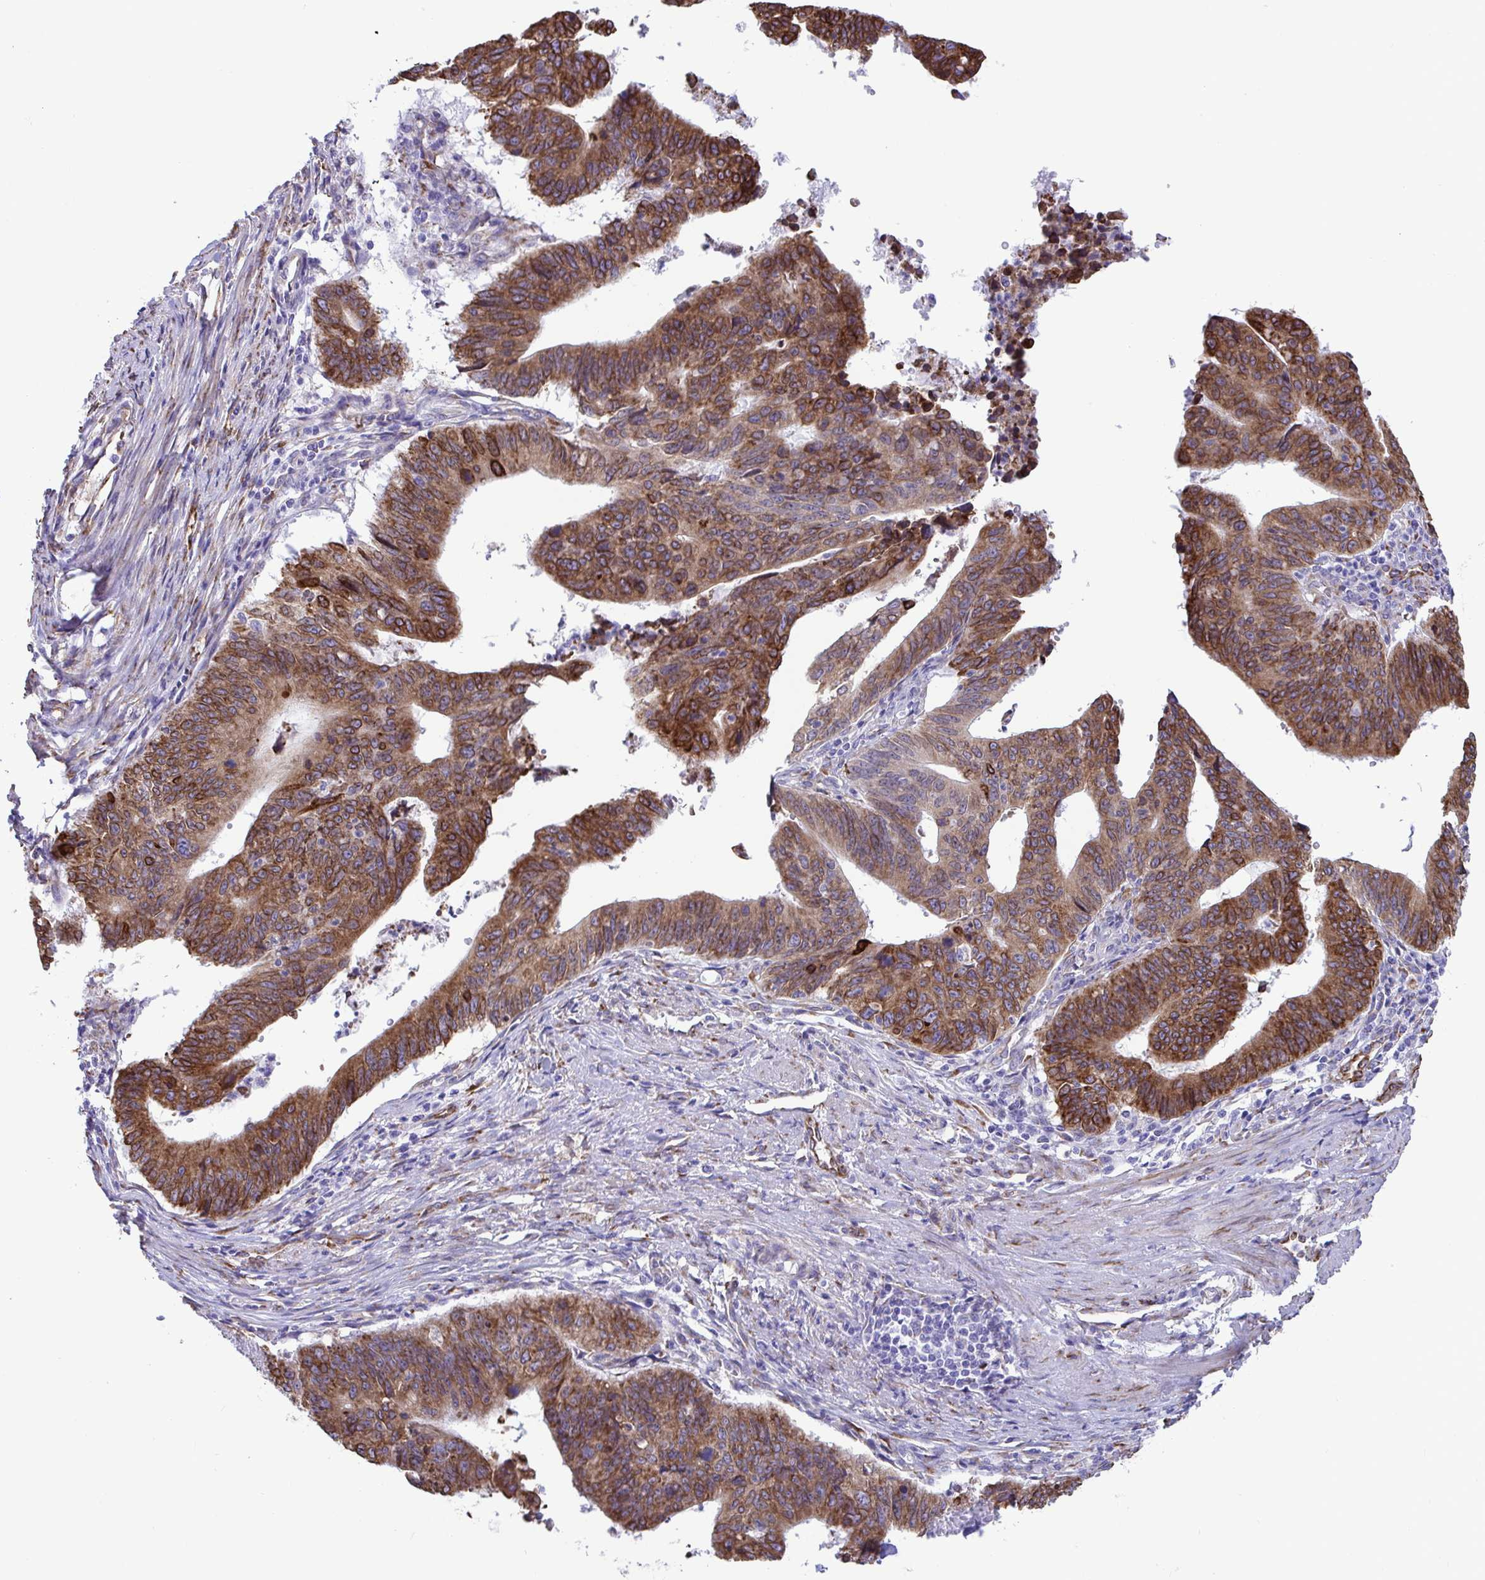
{"staining": {"intensity": "strong", "quantity": ">75%", "location": "cytoplasmic/membranous"}, "tissue": "stomach cancer", "cell_type": "Tumor cells", "image_type": "cancer", "snomed": [{"axis": "morphology", "description": "Adenocarcinoma, NOS"}, {"axis": "topography", "description": "Stomach"}], "caption": "Protein expression analysis of human stomach cancer (adenocarcinoma) reveals strong cytoplasmic/membranous positivity in about >75% of tumor cells. (DAB (3,3'-diaminobenzidine) = brown stain, brightfield microscopy at high magnification).", "gene": "ASPH", "patient": {"sex": "male", "age": 59}}